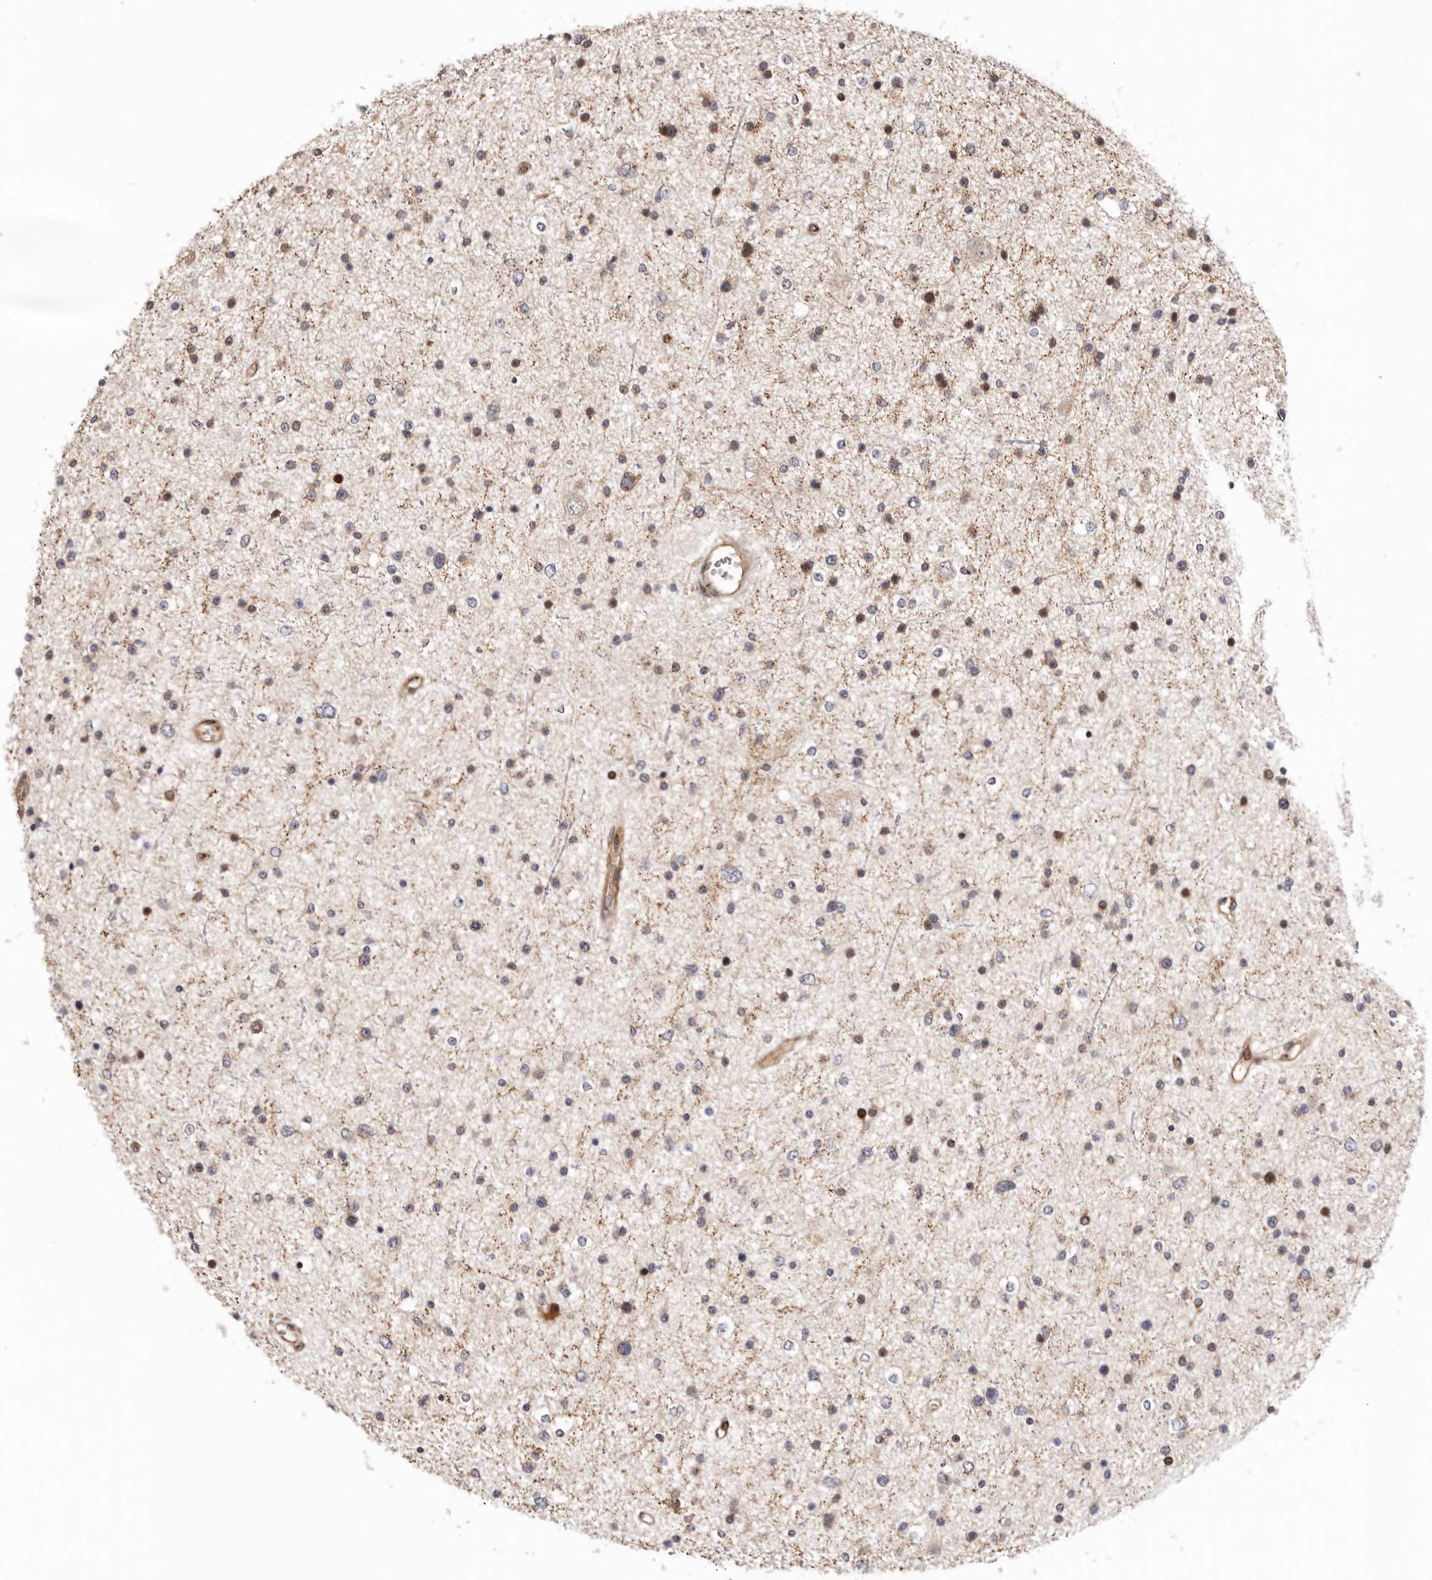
{"staining": {"intensity": "strong", "quantity": "<25%", "location": "cytoplasmic/membranous"}, "tissue": "glioma", "cell_type": "Tumor cells", "image_type": "cancer", "snomed": [{"axis": "morphology", "description": "Glioma, malignant, Low grade"}, {"axis": "topography", "description": "Brain"}], "caption": "The immunohistochemical stain shows strong cytoplasmic/membranous expression in tumor cells of glioma tissue.", "gene": "GPR27", "patient": {"sex": "female", "age": 37}}